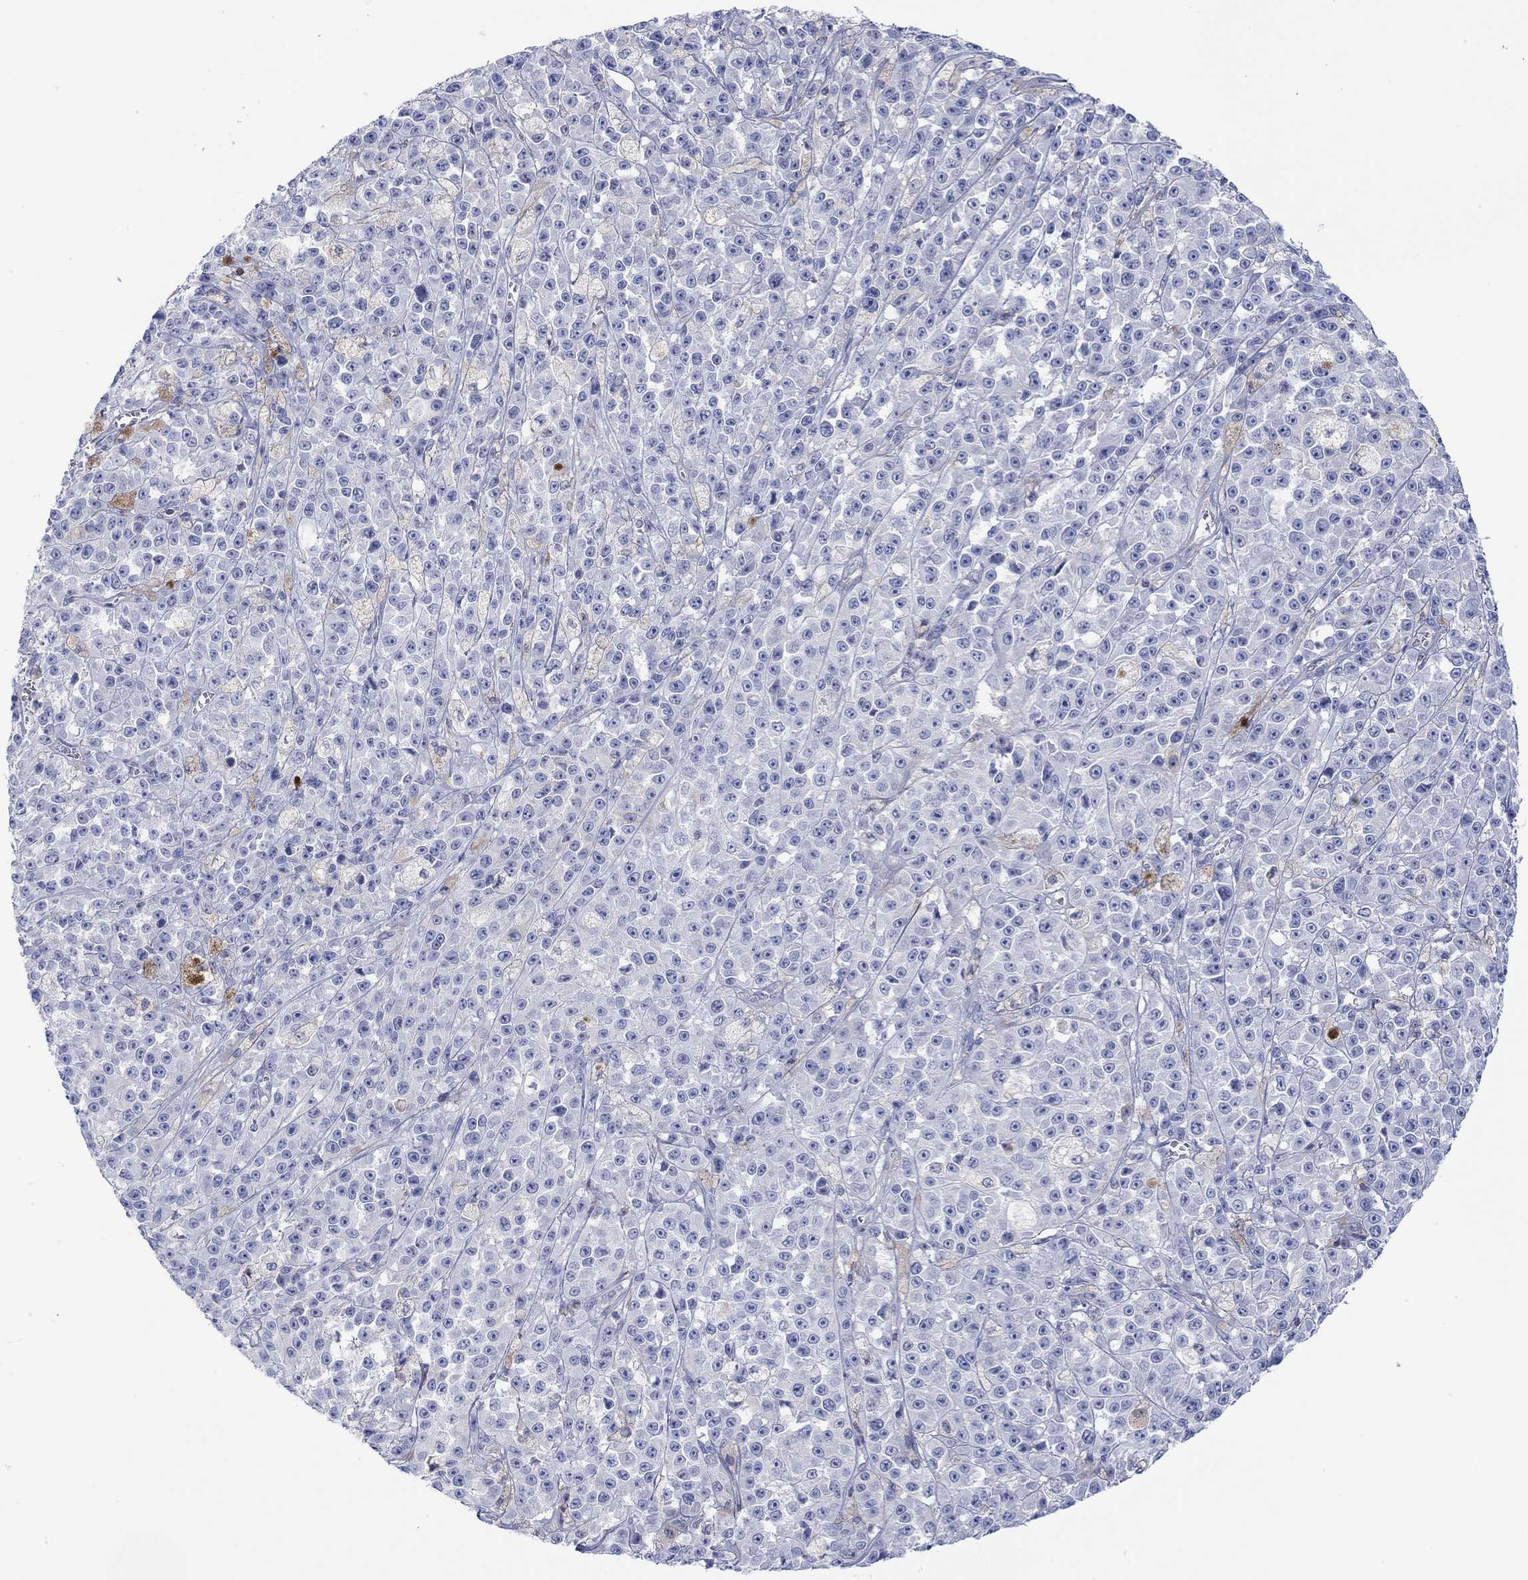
{"staining": {"intensity": "negative", "quantity": "none", "location": "none"}, "tissue": "melanoma", "cell_type": "Tumor cells", "image_type": "cancer", "snomed": [{"axis": "morphology", "description": "Malignant melanoma, NOS"}, {"axis": "topography", "description": "Skin"}], "caption": "An IHC photomicrograph of melanoma is shown. There is no staining in tumor cells of melanoma. (Brightfield microscopy of DAB (3,3'-diaminobenzidine) immunohistochemistry (IHC) at high magnification).", "gene": "PPIL6", "patient": {"sex": "female", "age": 58}}